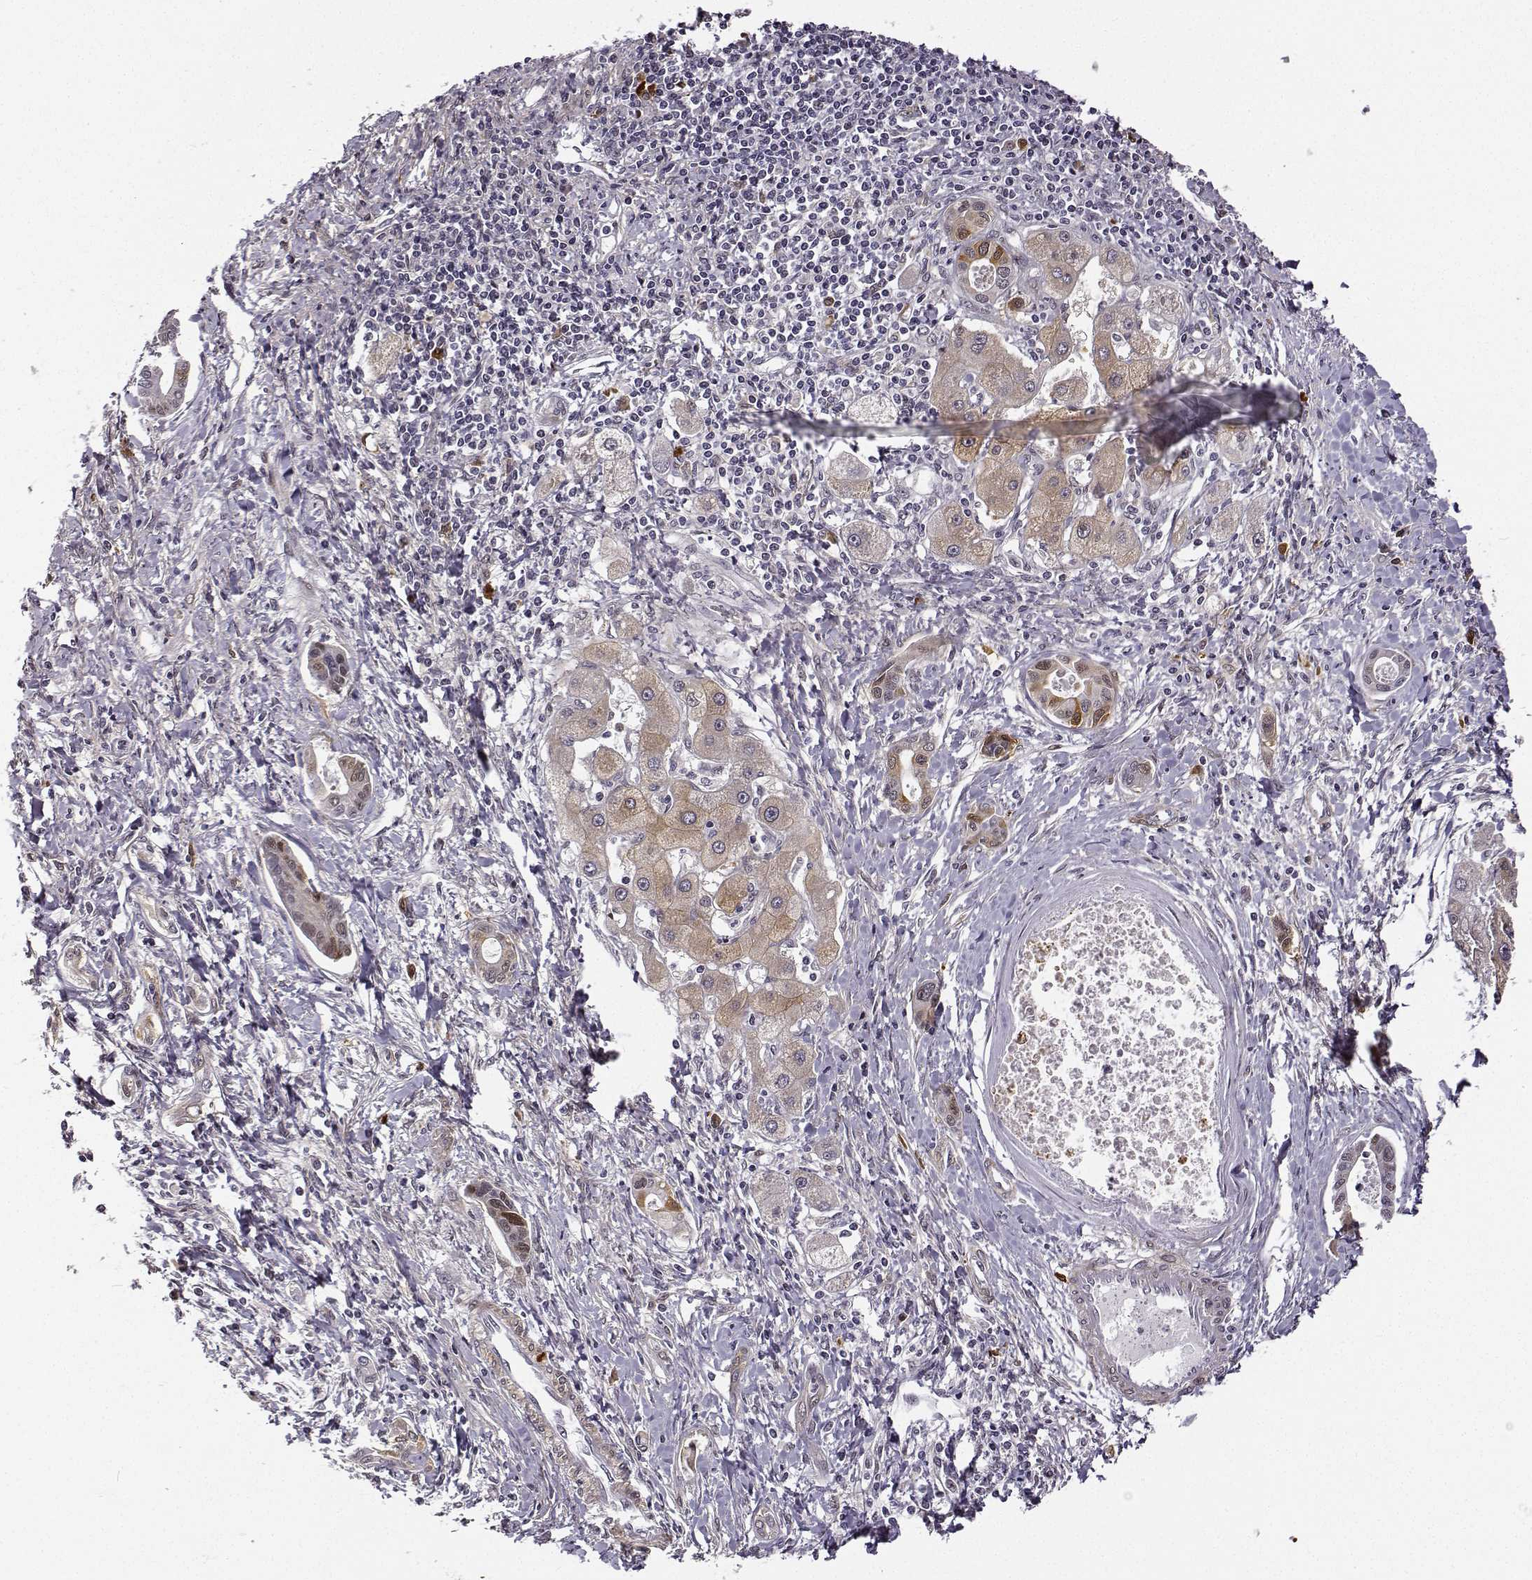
{"staining": {"intensity": "weak", "quantity": "<25%", "location": "cytoplasmic/membranous"}, "tissue": "liver cancer", "cell_type": "Tumor cells", "image_type": "cancer", "snomed": [{"axis": "morphology", "description": "Cholangiocarcinoma"}, {"axis": "topography", "description": "Liver"}], "caption": "This histopathology image is of liver cholangiocarcinoma stained with immunohistochemistry to label a protein in brown with the nuclei are counter-stained blue. There is no positivity in tumor cells.", "gene": "PHGDH", "patient": {"sex": "male", "age": 66}}